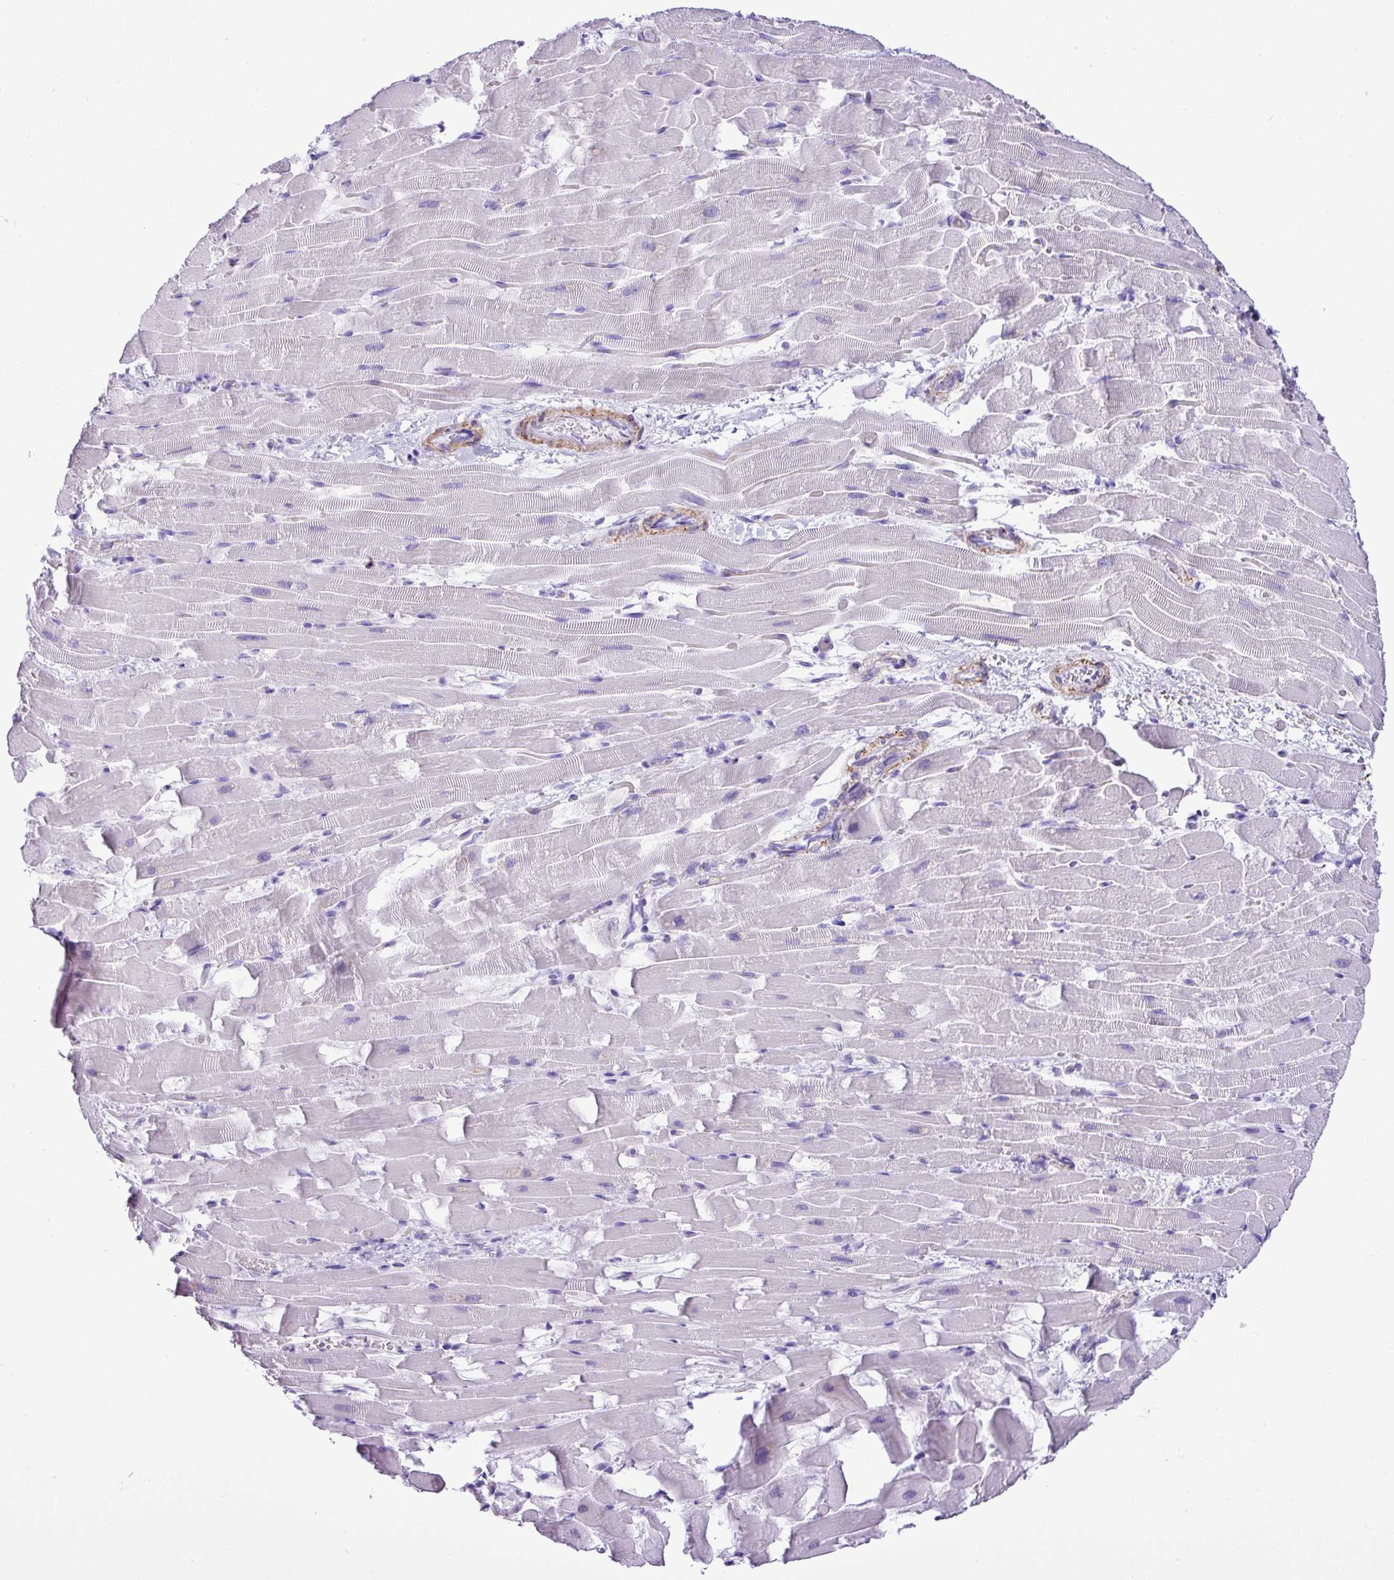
{"staining": {"intensity": "negative", "quantity": "none", "location": "none"}, "tissue": "heart muscle", "cell_type": "Cardiomyocytes", "image_type": "normal", "snomed": [{"axis": "morphology", "description": "Normal tissue, NOS"}, {"axis": "topography", "description": "Heart"}], "caption": "Cardiomyocytes are negative for protein expression in normal human heart muscle. Brightfield microscopy of immunohistochemistry stained with DAB (brown) and hematoxylin (blue), captured at high magnification.", "gene": "ZSCAN5A", "patient": {"sex": "male", "age": 37}}